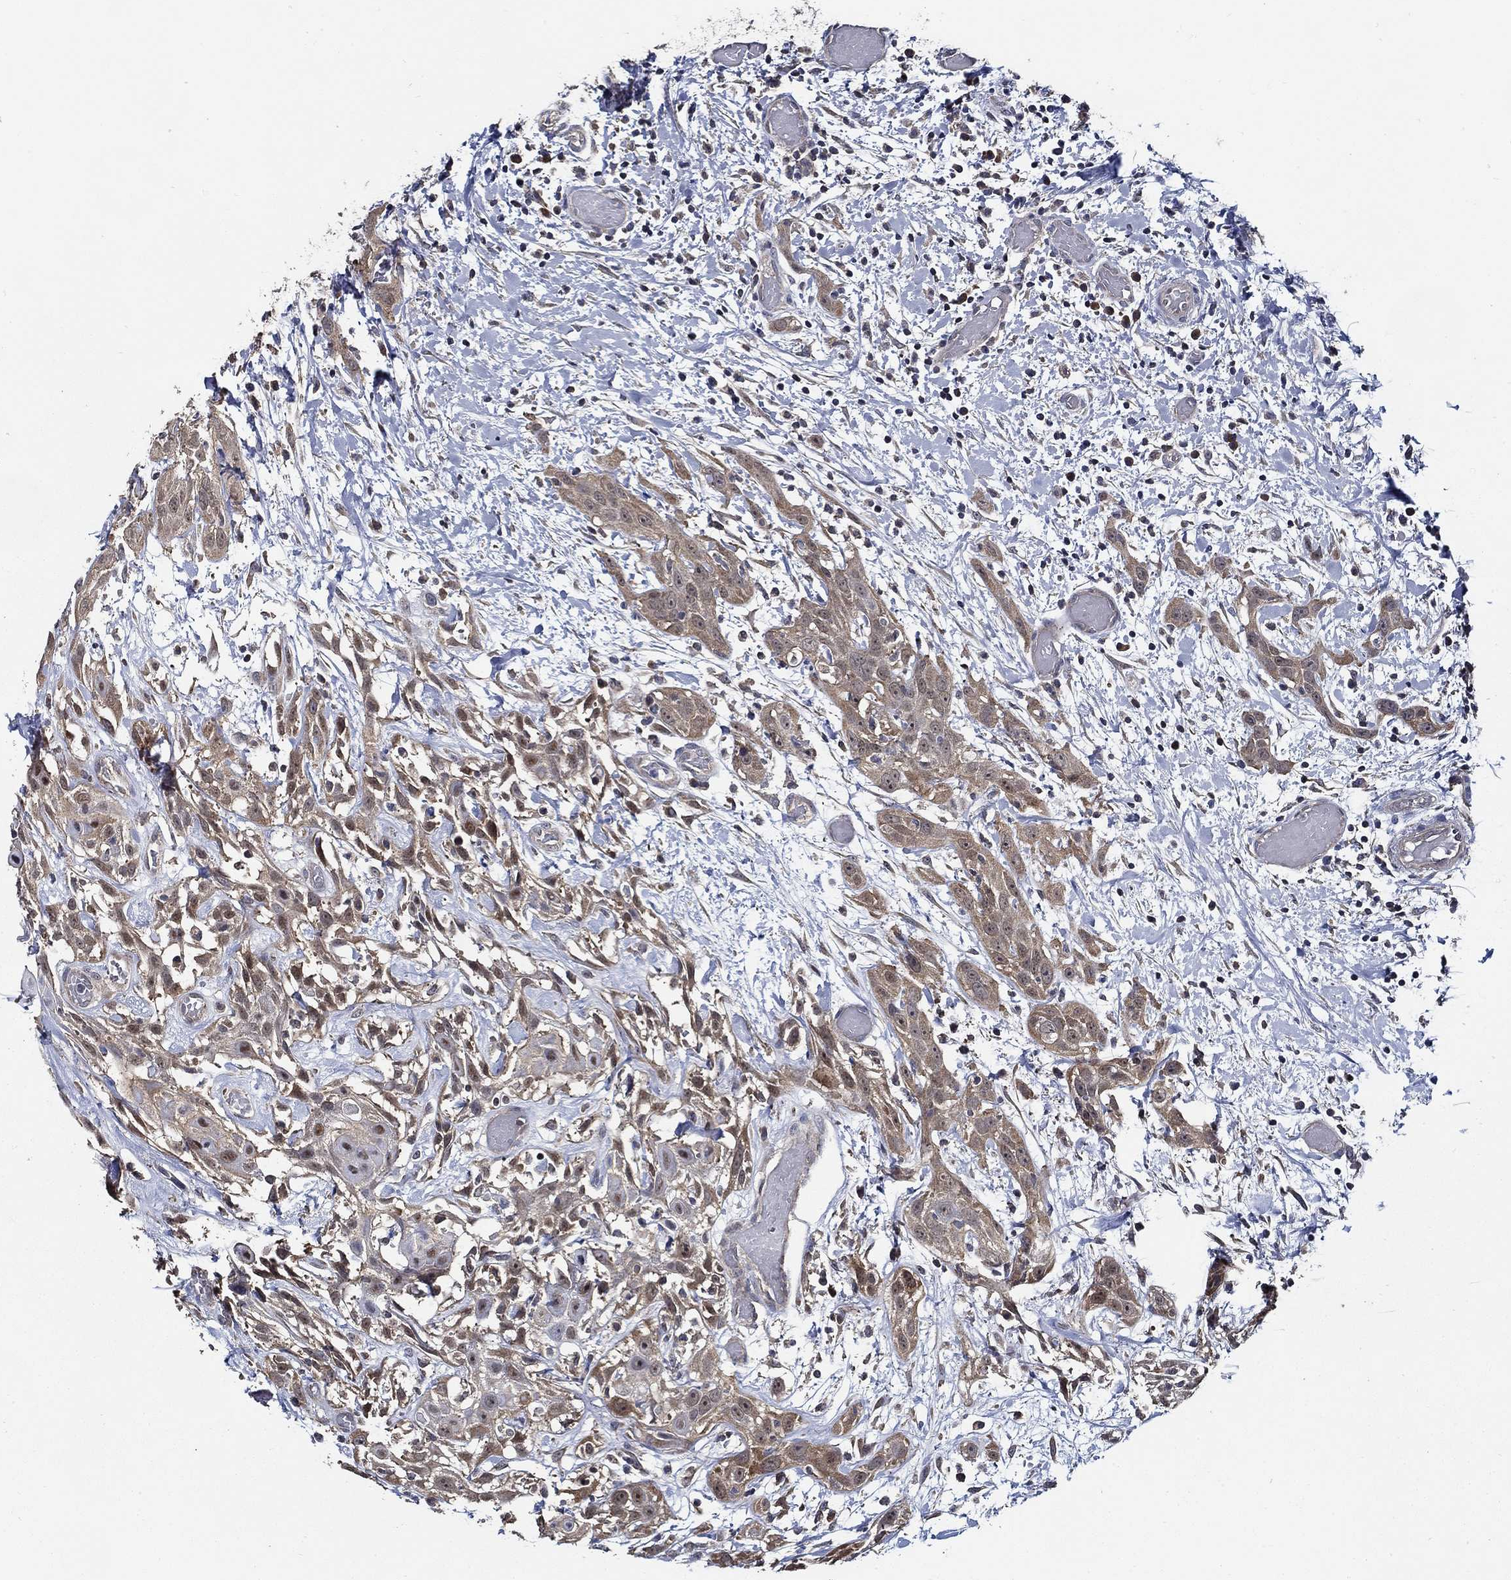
{"staining": {"intensity": "moderate", "quantity": "25%-75%", "location": "cytoplasmic/membranous"}, "tissue": "head and neck cancer", "cell_type": "Tumor cells", "image_type": "cancer", "snomed": [{"axis": "morphology", "description": "Normal tissue, NOS"}, {"axis": "morphology", "description": "Squamous cell carcinoma, NOS"}, {"axis": "topography", "description": "Oral tissue"}, {"axis": "topography", "description": "Salivary gland"}, {"axis": "topography", "description": "Head-Neck"}], "caption": "IHC (DAB (3,3'-diaminobenzidine)) staining of head and neck cancer shows moderate cytoplasmic/membranous protein positivity in approximately 25%-75% of tumor cells. Nuclei are stained in blue.", "gene": "WDR53", "patient": {"sex": "female", "age": 62}}